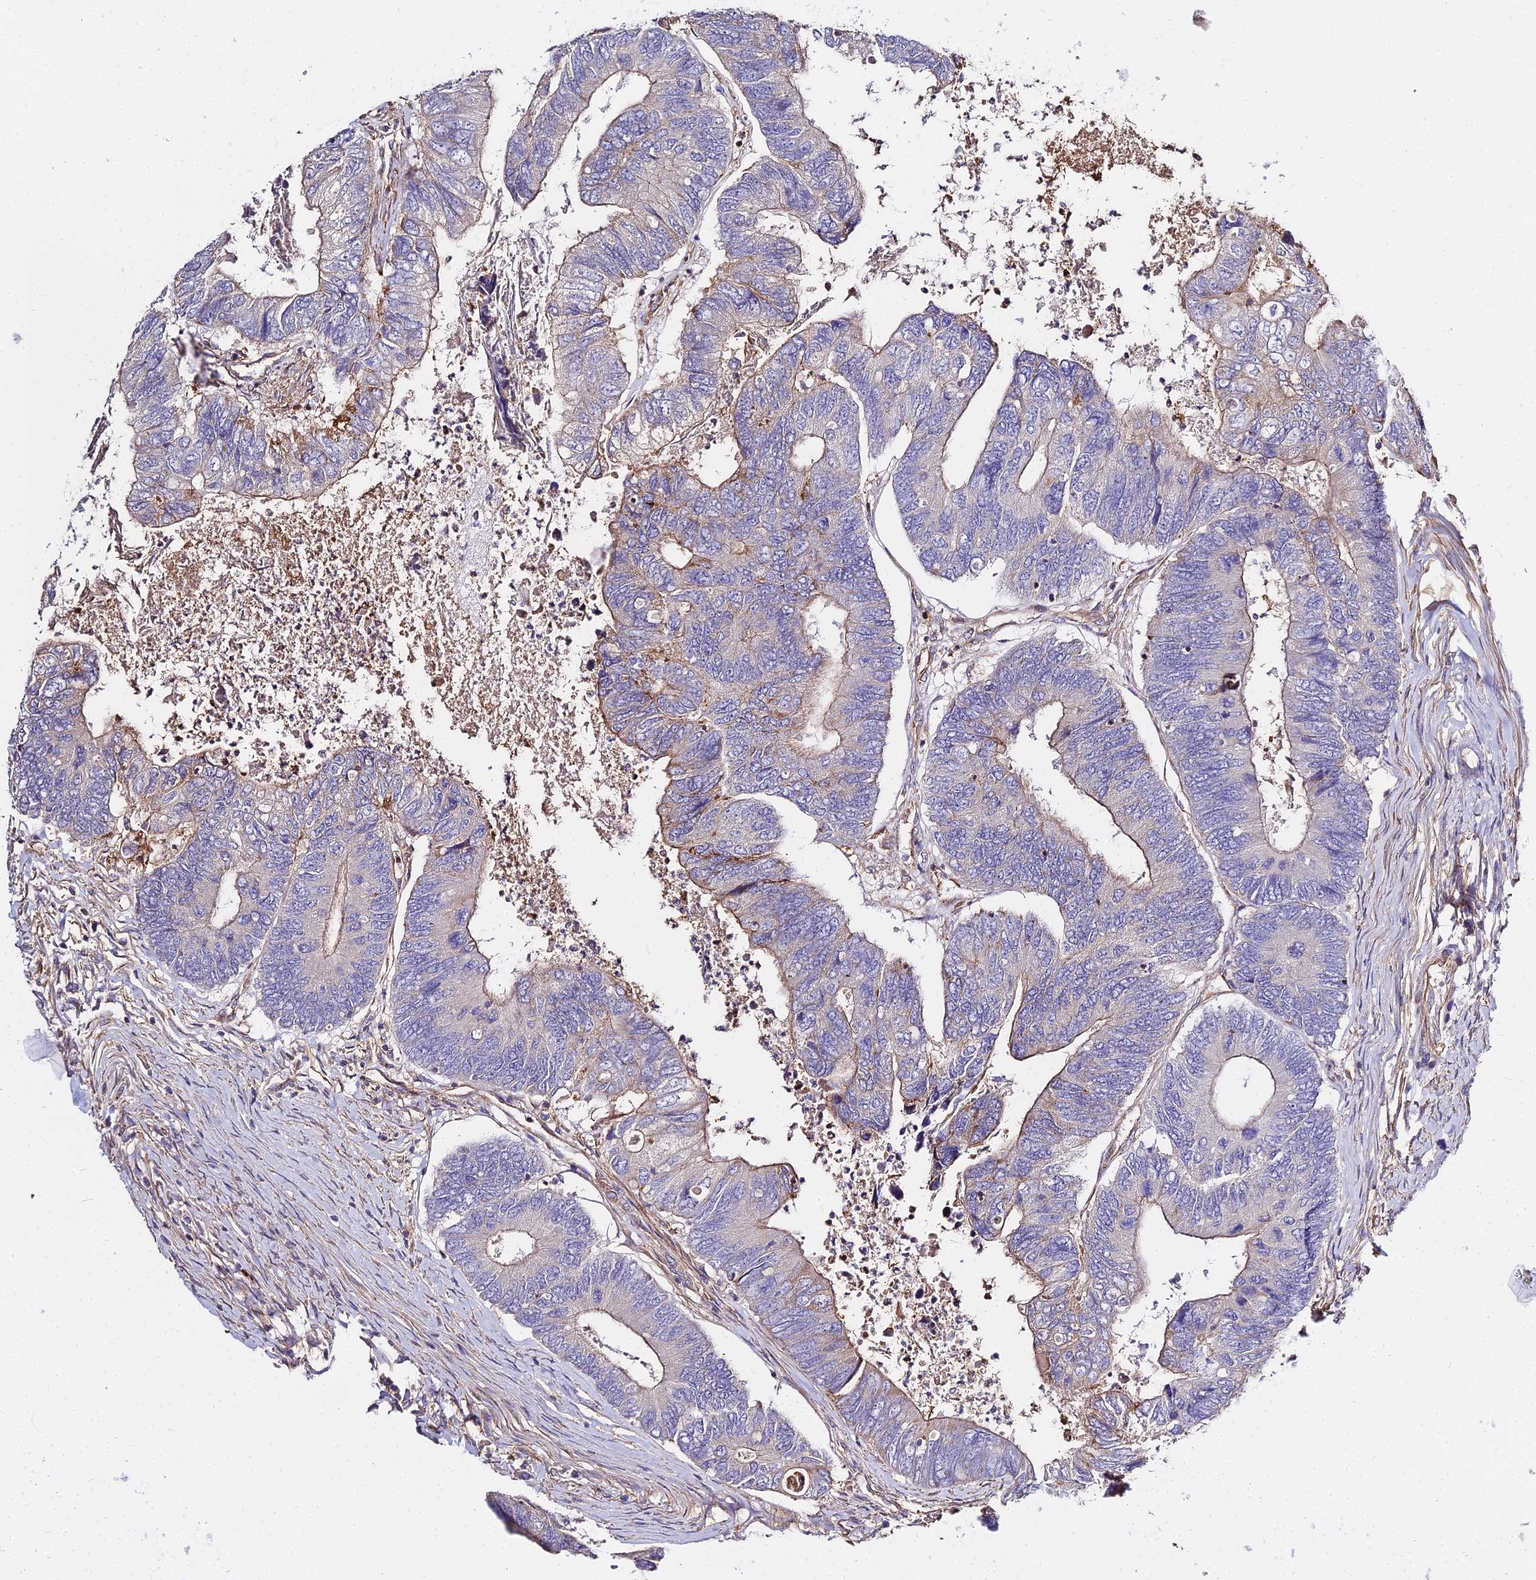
{"staining": {"intensity": "moderate", "quantity": "<25%", "location": "cytoplasmic/membranous"}, "tissue": "colorectal cancer", "cell_type": "Tumor cells", "image_type": "cancer", "snomed": [{"axis": "morphology", "description": "Adenocarcinoma, NOS"}, {"axis": "topography", "description": "Colon"}], "caption": "Immunohistochemistry (IHC) (DAB (3,3'-diaminobenzidine)) staining of colorectal cancer (adenocarcinoma) demonstrates moderate cytoplasmic/membranous protein positivity in approximately <25% of tumor cells.", "gene": "GLYAT", "patient": {"sex": "female", "age": 67}}